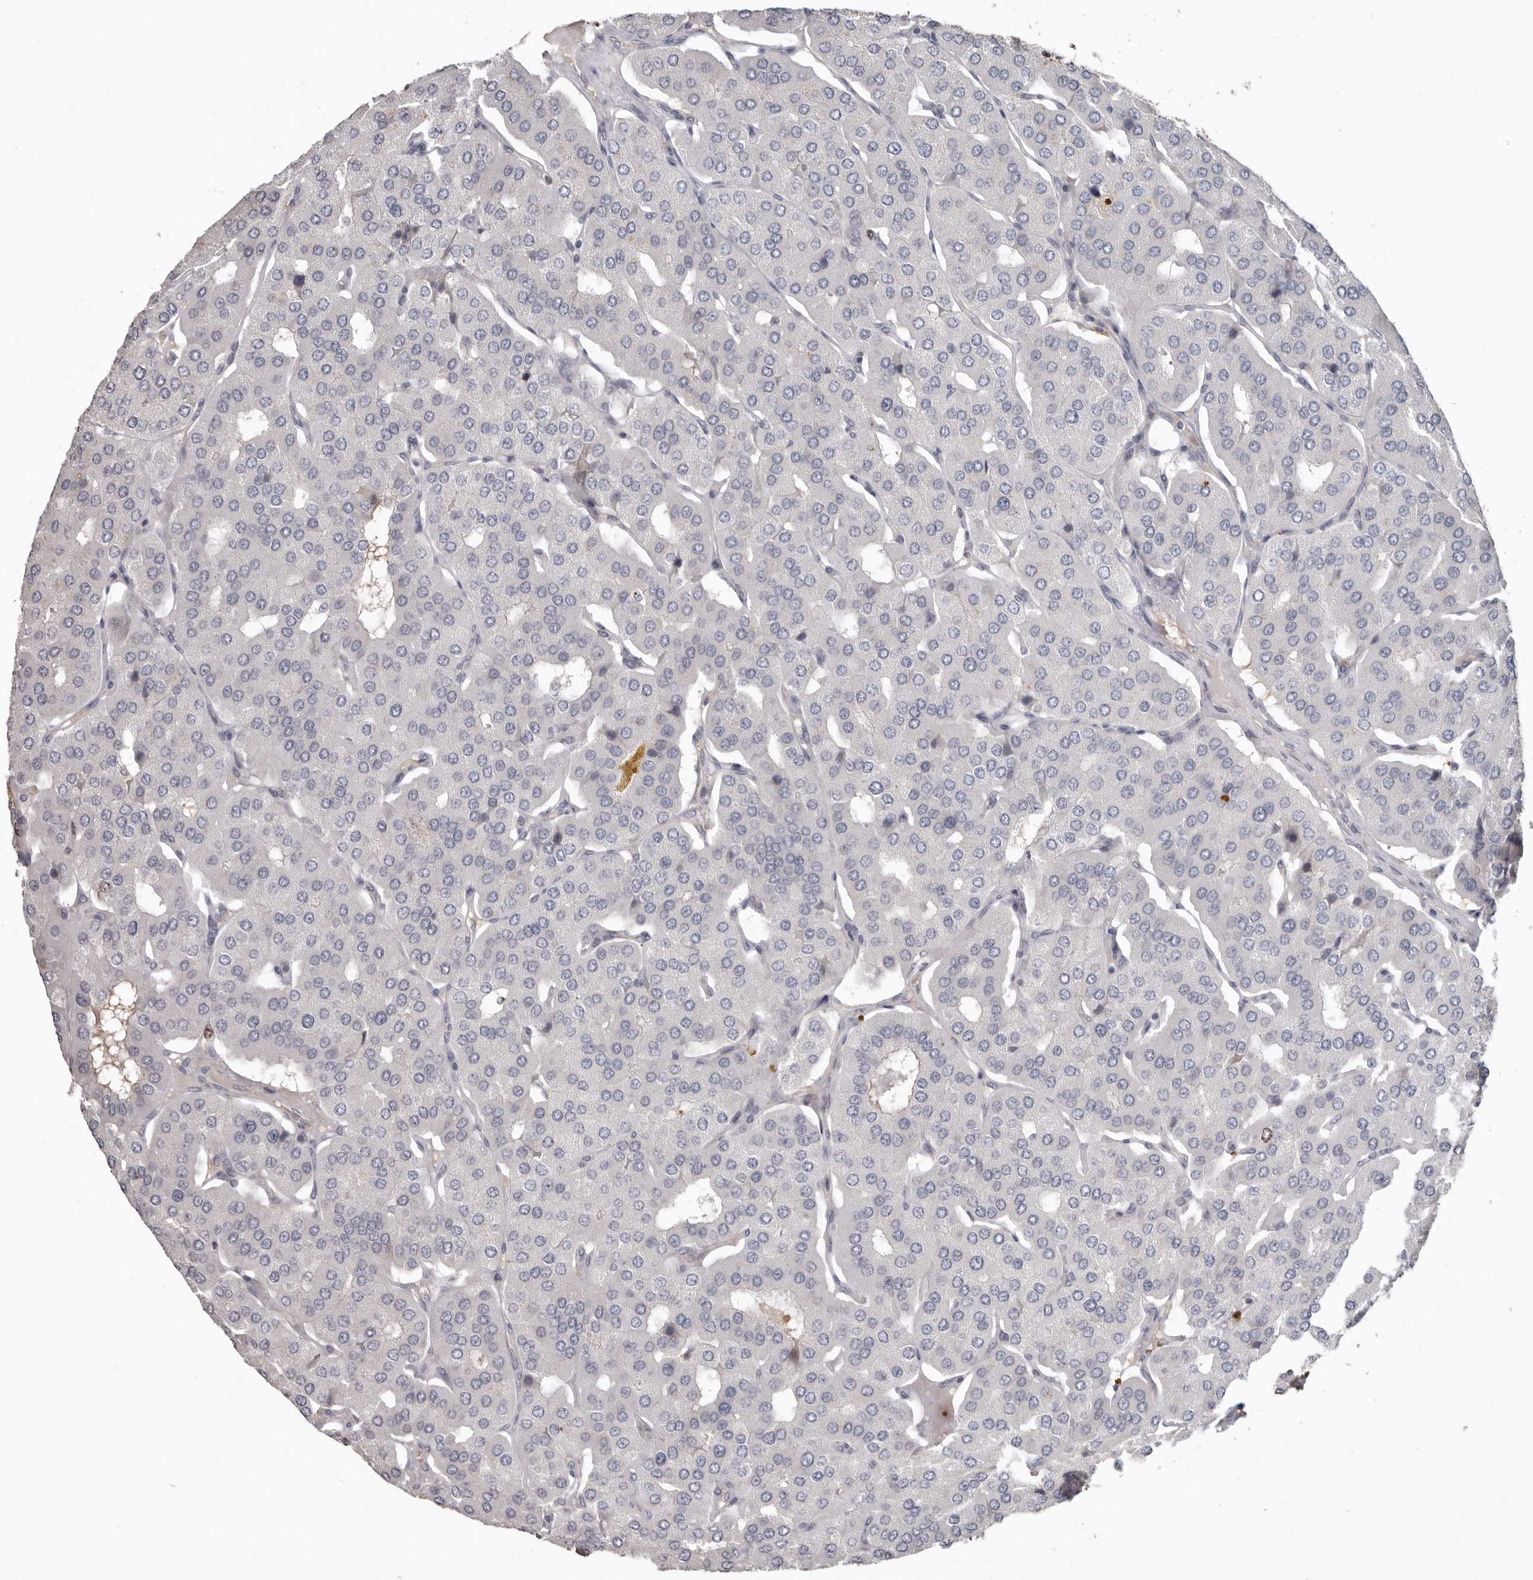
{"staining": {"intensity": "negative", "quantity": "none", "location": "none"}, "tissue": "parathyroid gland", "cell_type": "Glandular cells", "image_type": "normal", "snomed": [{"axis": "morphology", "description": "Normal tissue, NOS"}, {"axis": "morphology", "description": "Adenoma, NOS"}, {"axis": "topography", "description": "Parathyroid gland"}], "caption": "The photomicrograph reveals no staining of glandular cells in unremarkable parathyroid gland. (DAB (3,3'-diaminobenzidine) IHC with hematoxylin counter stain).", "gene": "CDCA8", "patient": {"sex": "female", "age": 86}}